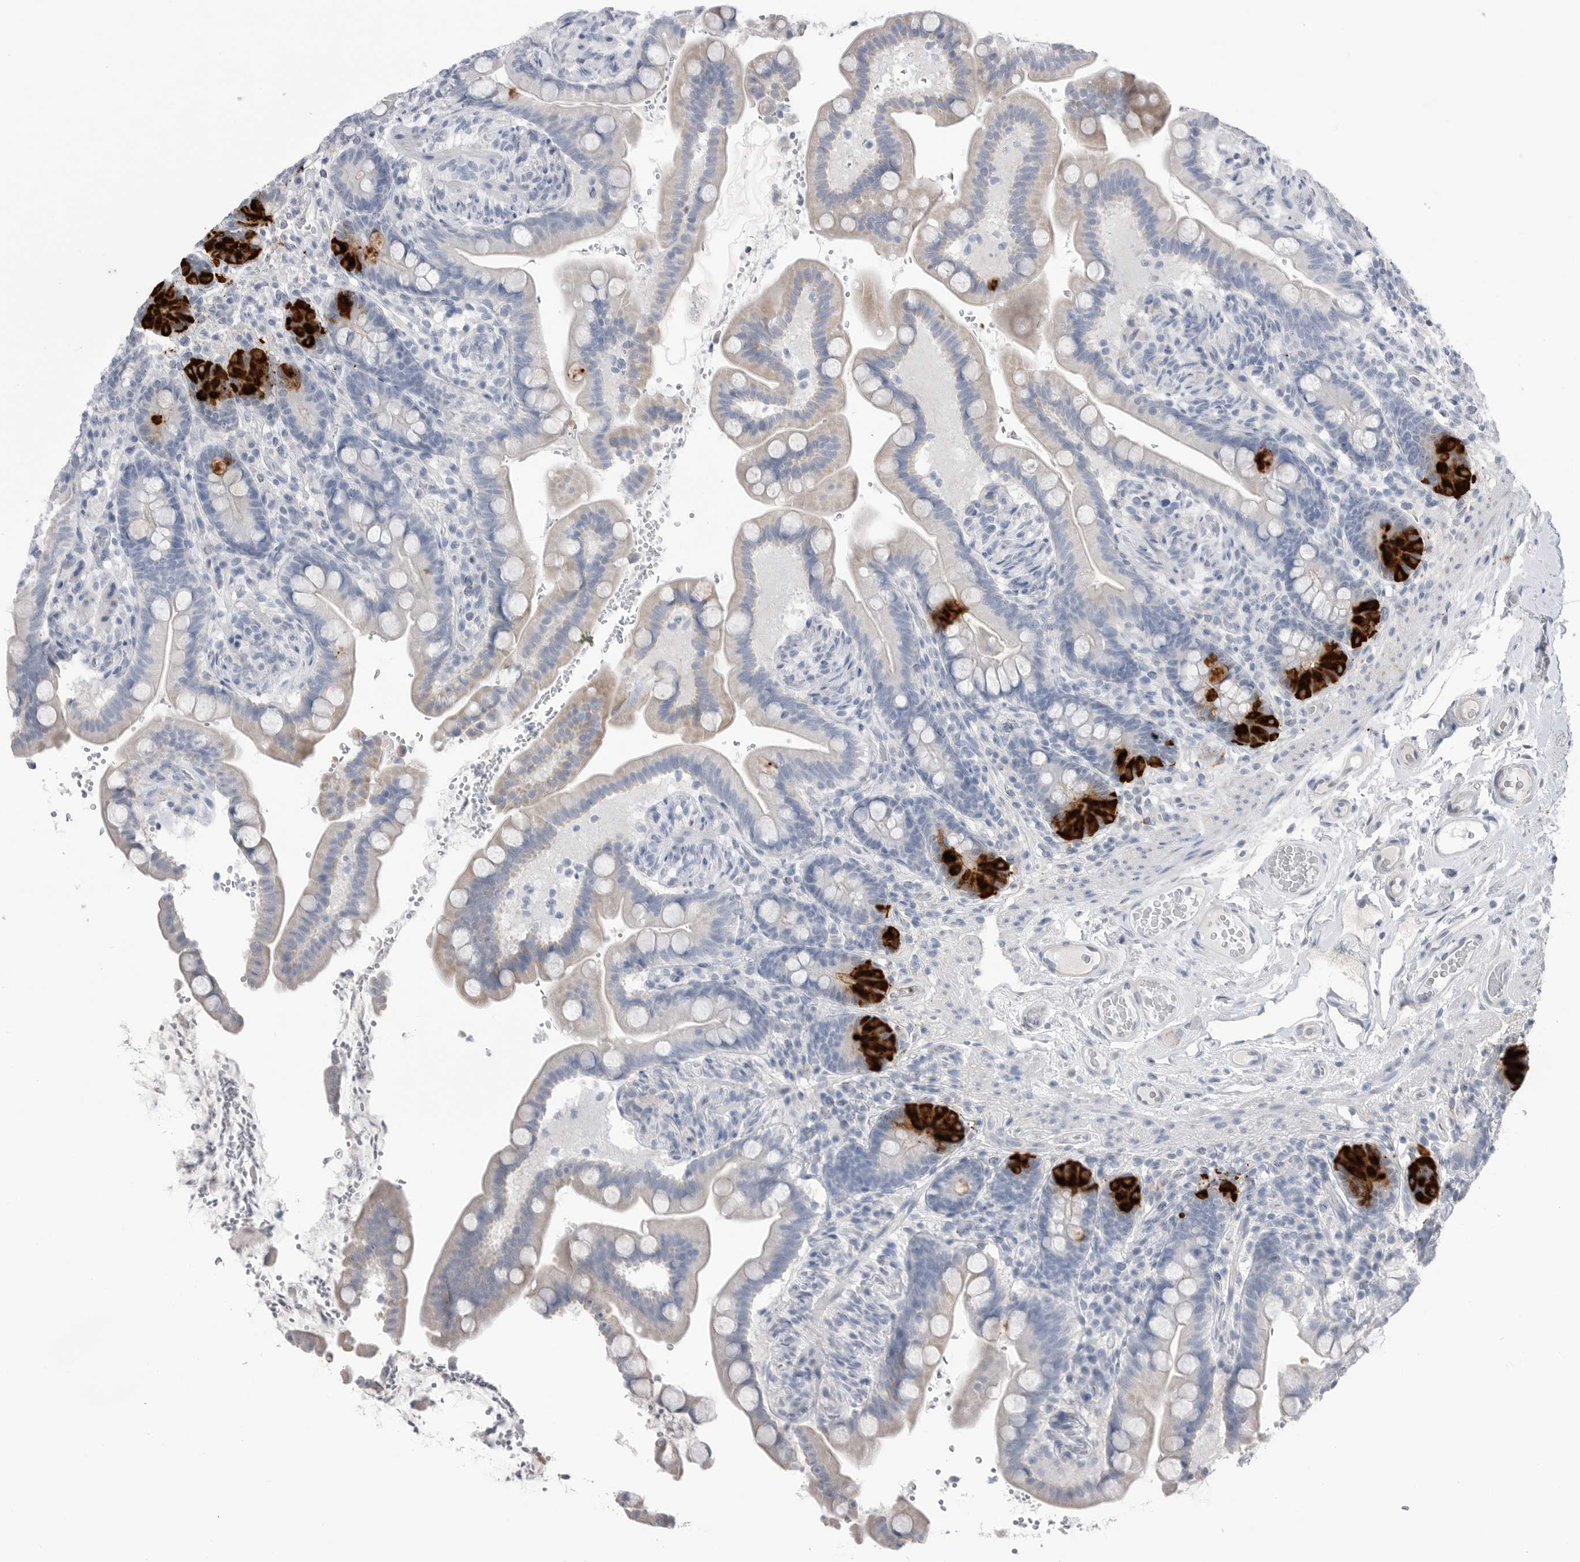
{"staining": {"intensity": "negative", "quantity": "none", "location": "none"}, "tissue": "colon", "cell_type": "Endothelial cells", "image_type": "normal", "snomed": [{"axis": "morphology", "description": "Normal tissue, NOS"}, {"axis": "topography", "description": "Smooth muscle"}, {"axis": "topography", "description": "Colon"}], "caption": "High magnification brightfield microscopy of normal colon stained with DAB (3,3'-diaminobenzidine) (brown) and counterstained with hematoxylin (blue): endothelial cells show no significant expression. (DAB immunohistochemistry visualized using brightfield microscopy, high magnification).", "gene": "ABHD12", "patient": {"sex": "male", "age": 73}}